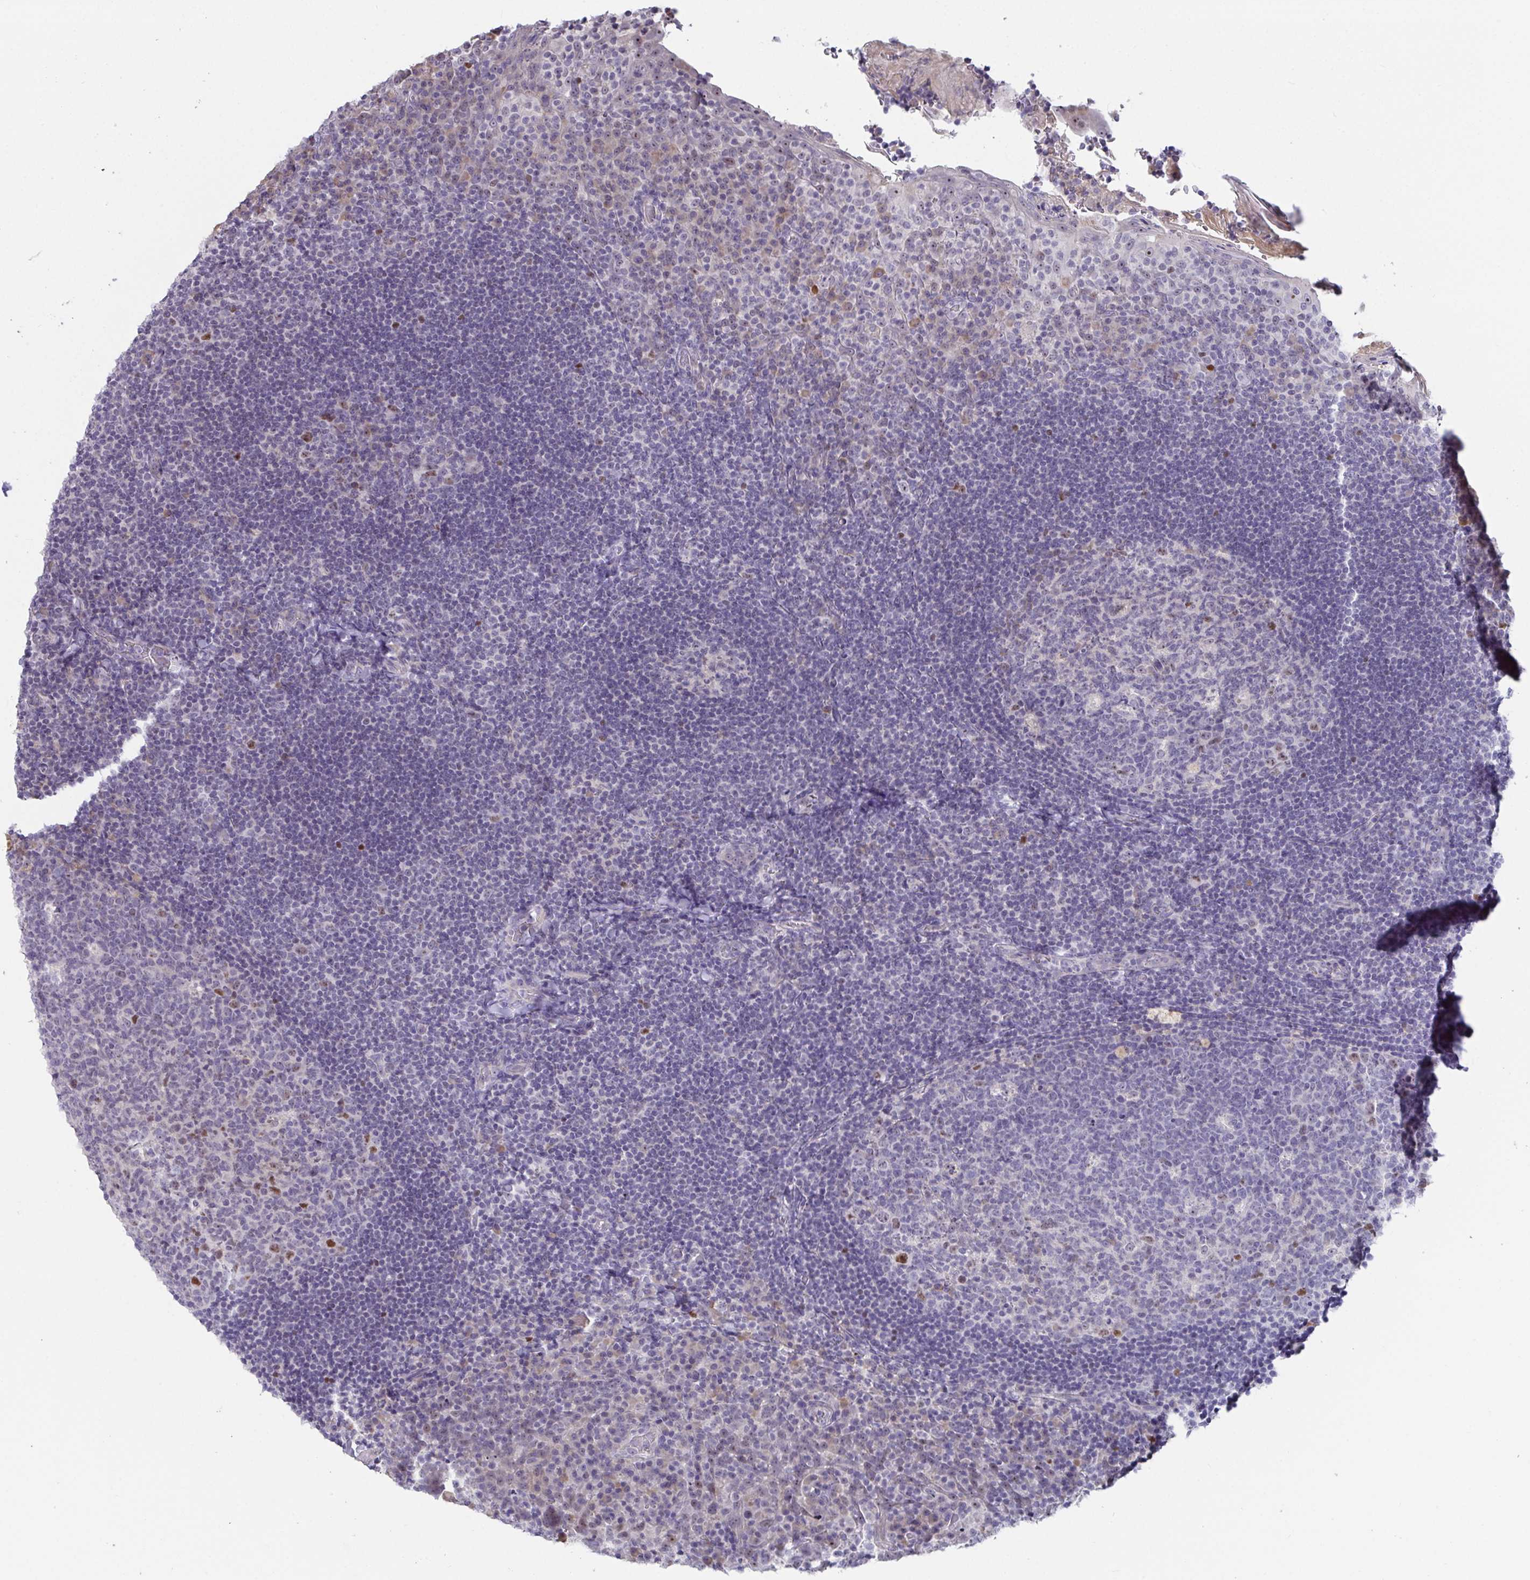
{"staining": {"intensity": "moderate", "quantity": "<25%", "location": "nuclear"}, "tissue": "tonsil", "cell_type": "Germinal center cells", "image_type": "normal", "snomed": [{"axis": "morphology", "description": "Normal tissue, NOS"}, {"axis": "topography", "description": "Tonsil"}], "caption": "A micrograph of tonsil stained for a protein exhibits moderate nuclear brown staining in germinal center cells.", "gene": "MYC", "patient": {"sex": "male", "age": 17}}